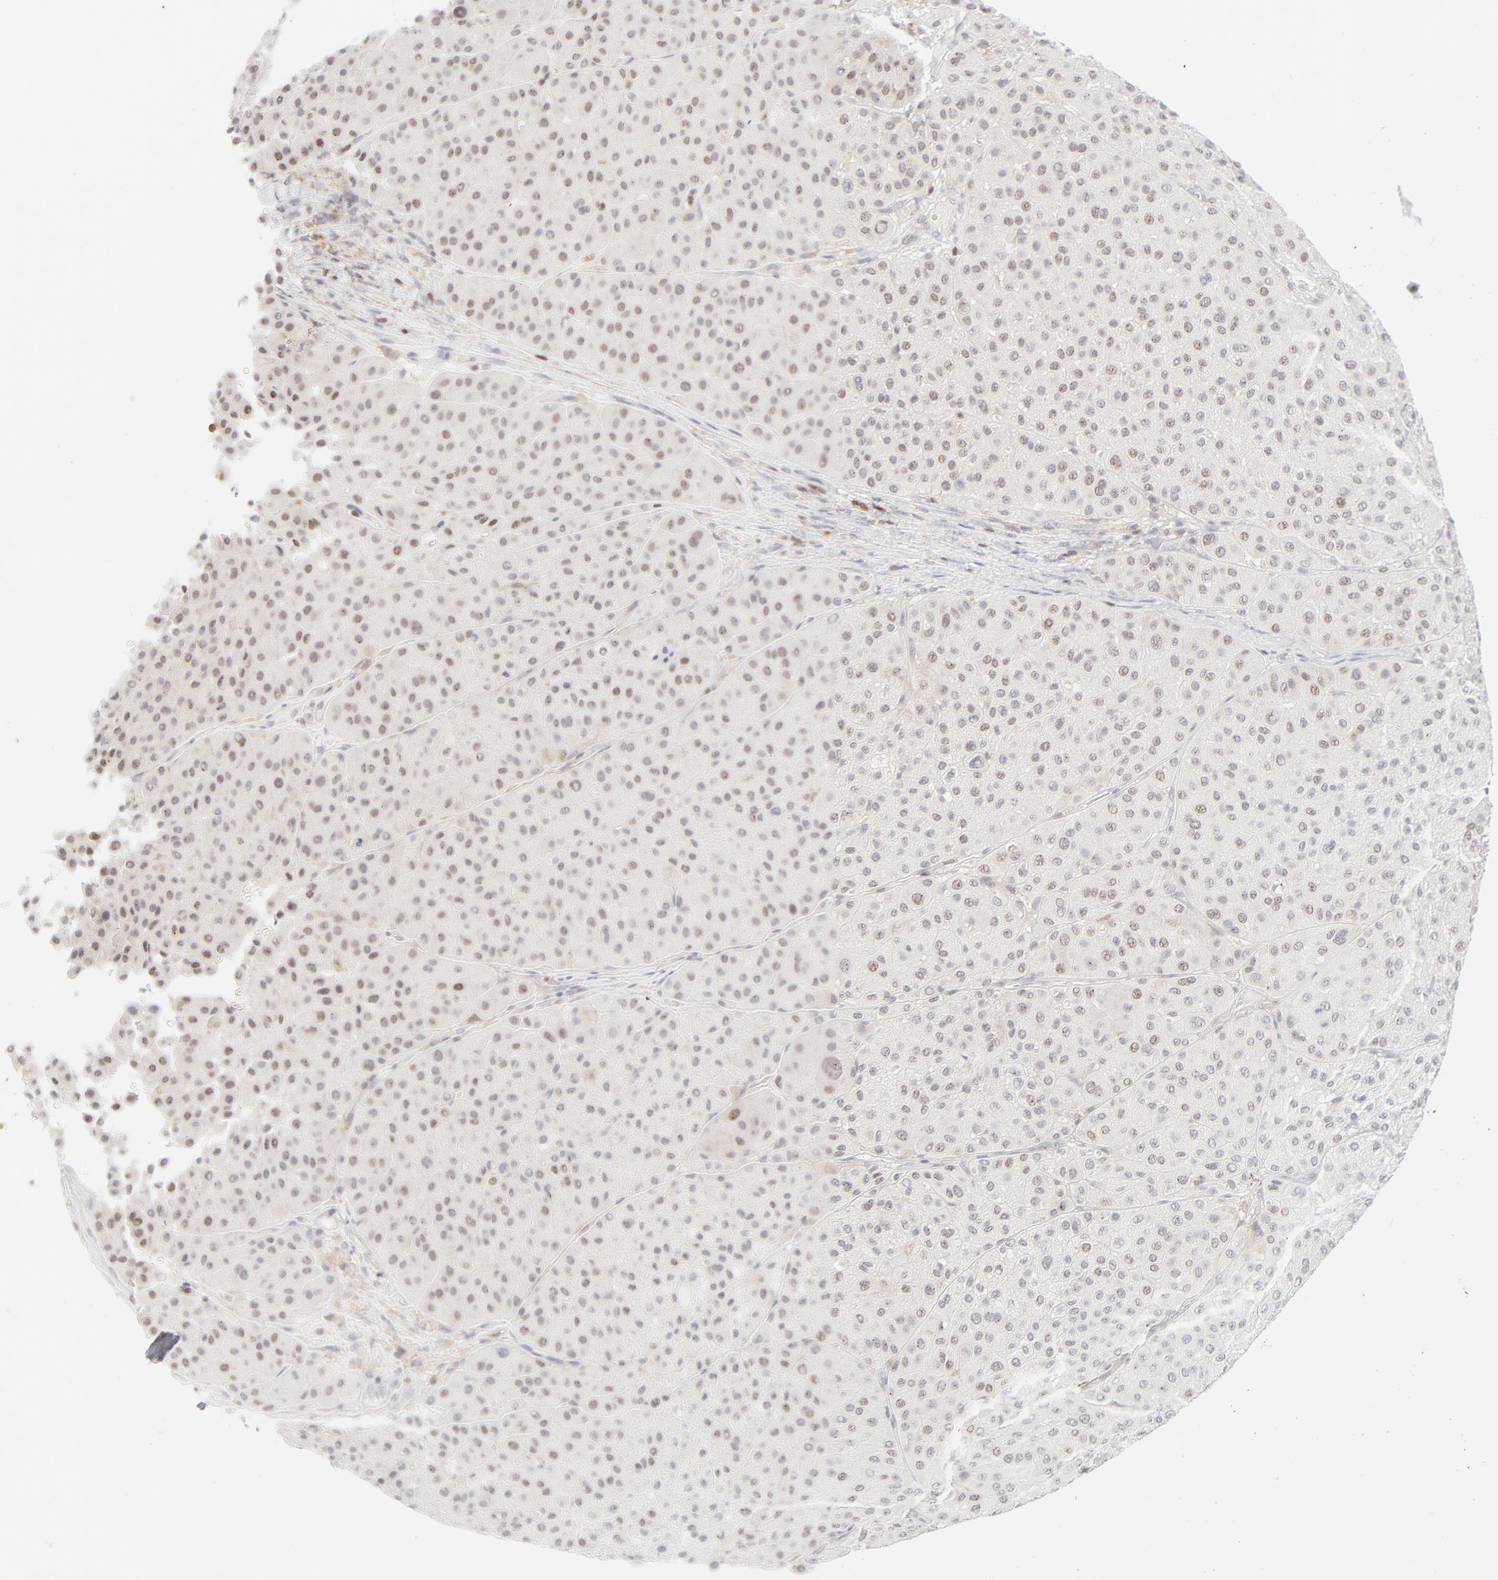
{"staining": {"intensity": "weak", "quantity": "25%-75%", "location": "cytoplasmic/membranous"}, "tissue": "melanoma", "cell_type": "Tumor cells", "image_type": "cancer", "snomed": [{"axis": "morphology", "description": "Normal tissue, NOS"}, {"axis": "morphology", "description": "Malignant melanoma, Metastatic site"}, {"axis": "topography", "description": "Skin"}], "caption": "This is an image of immunohistochemistry staining of malignant melanoma (metastatic site), which shows weak staining in the cytoplasmic/membranous of tumor cells.", "gene": "PRKCB", "patient": {"sex": "male", "age": 41}}